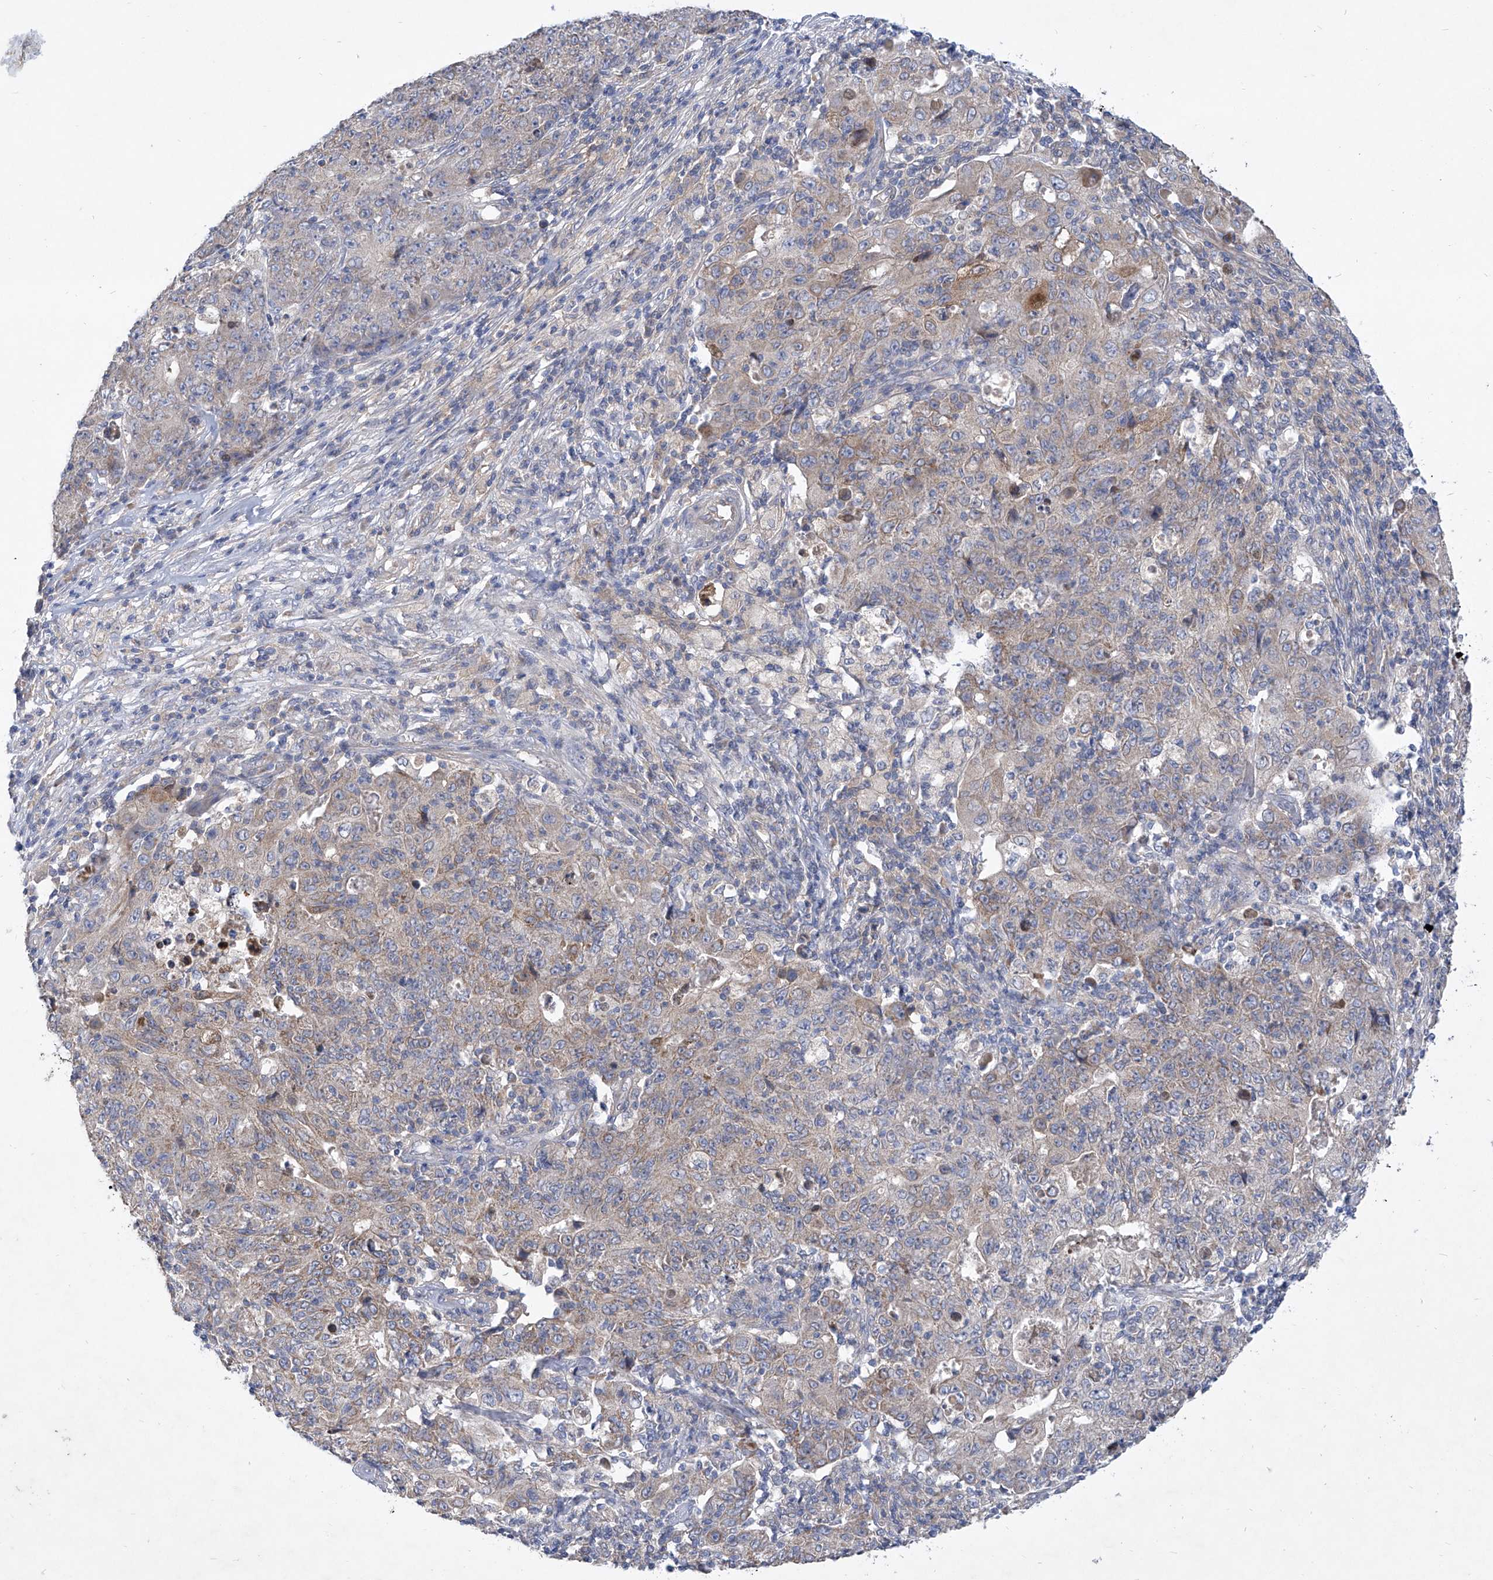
{"staining": {"intensity": "weak", "quantity": "25%-75%", "location": "cytoplasmic/membranous"}, "tissue": "ovarian cancer", "cell_type": "Tumor cells", "image_type": "cancer", "snomed": [{"axis": "morphology", "description": "Carcinoma, endometroid"}, {"axis": "topography", "description": "Ovary"}], "caption": "Immunohistochemistry of ovarian cancer (endometroid carcinoma) demonstrates low levels of weak cytoplasmic/membranous expression in approximately 25%-75% of tumor cells.", "gene": "COQ3", "patient": {"sex": "female", "age": 42}}